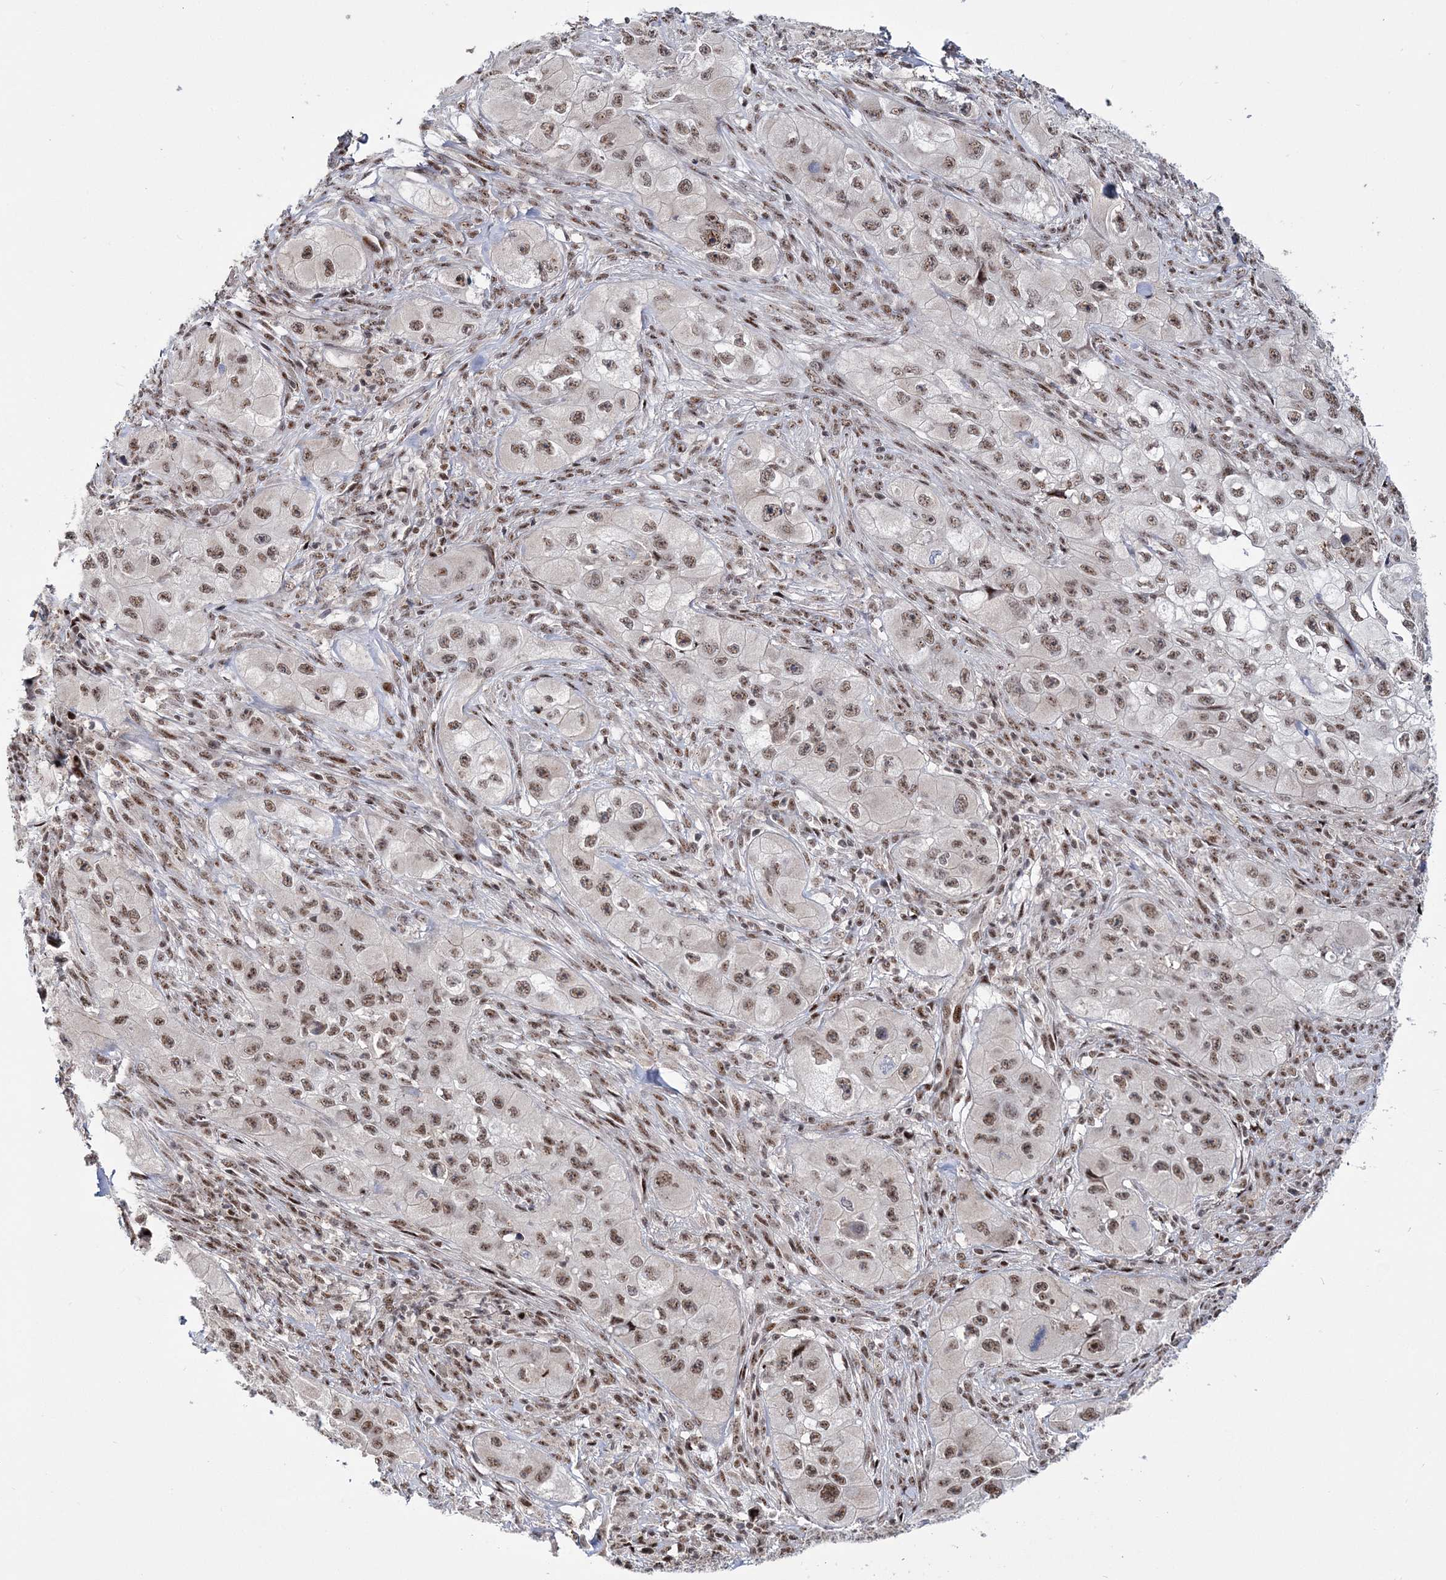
{"staining": {"intensity": "moderate", "quantity": ">75%", "location": "nuclear"}, "tissue": "skin cancer", "cell_type": "Tumor cells", "image_type": "cancer", "snomed": [{"axis": "morphology", "description": "Squamous cell carcinoma, NOS"}, {"axis": "topography", "description": "Skin"}, {"axis": "topography", "description": "Subcutis"}], "caption": "A brown stain labels moderate nuclear expression of a protein in human skin cancer tumor cells. The protein of interest is stained brown, and the nuclei are stained in blue (DAB (3,3'-diaminobenzidine) IHC with brightfield microscopy, high magnification).", "gene": "TATDN2", "patient": {"sex": "male", "age": 73}}